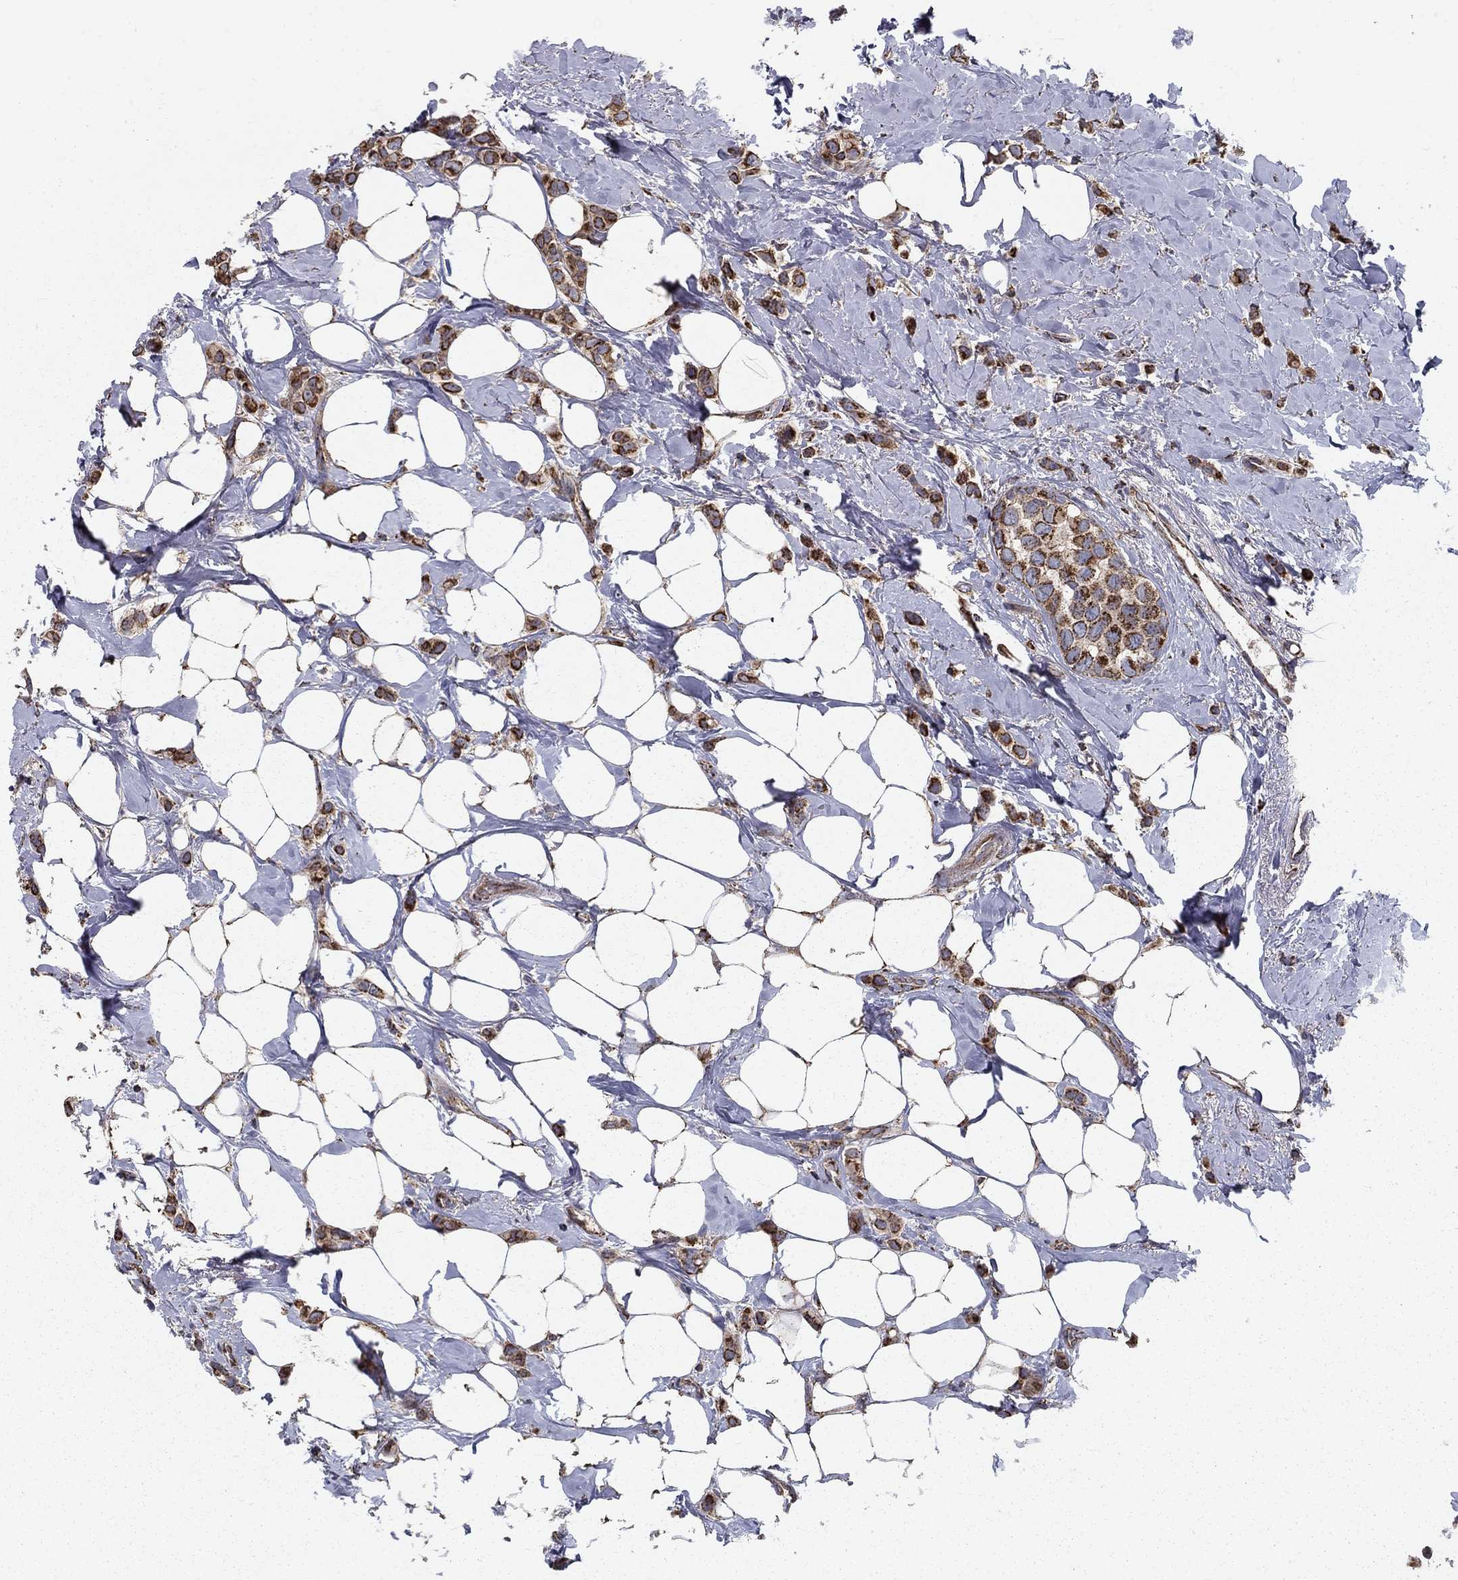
{"staining": {"intensity": "strong", "quantity": ">75%", "location": "cytoplasmic/membranous"}, "tissue": "breast cancer", "cell_type": "Tumor cells", "image_type": "cancer", "snomed": [{"axis": "morphology", "description": "Lobular carcinoma"}, {"axis": "topography", "description": "Breast"}], "caption": "Protein expression analysis of breast lobular carcinoma exhibits strong cytoplasmic/membranous staining in approximately >75% of tumor cells. The protein of interest is shown in brown color, while the nuclei are stained blue.", "gene": "NDUFS8", "patient": {"sex": "female", "age": 66}}